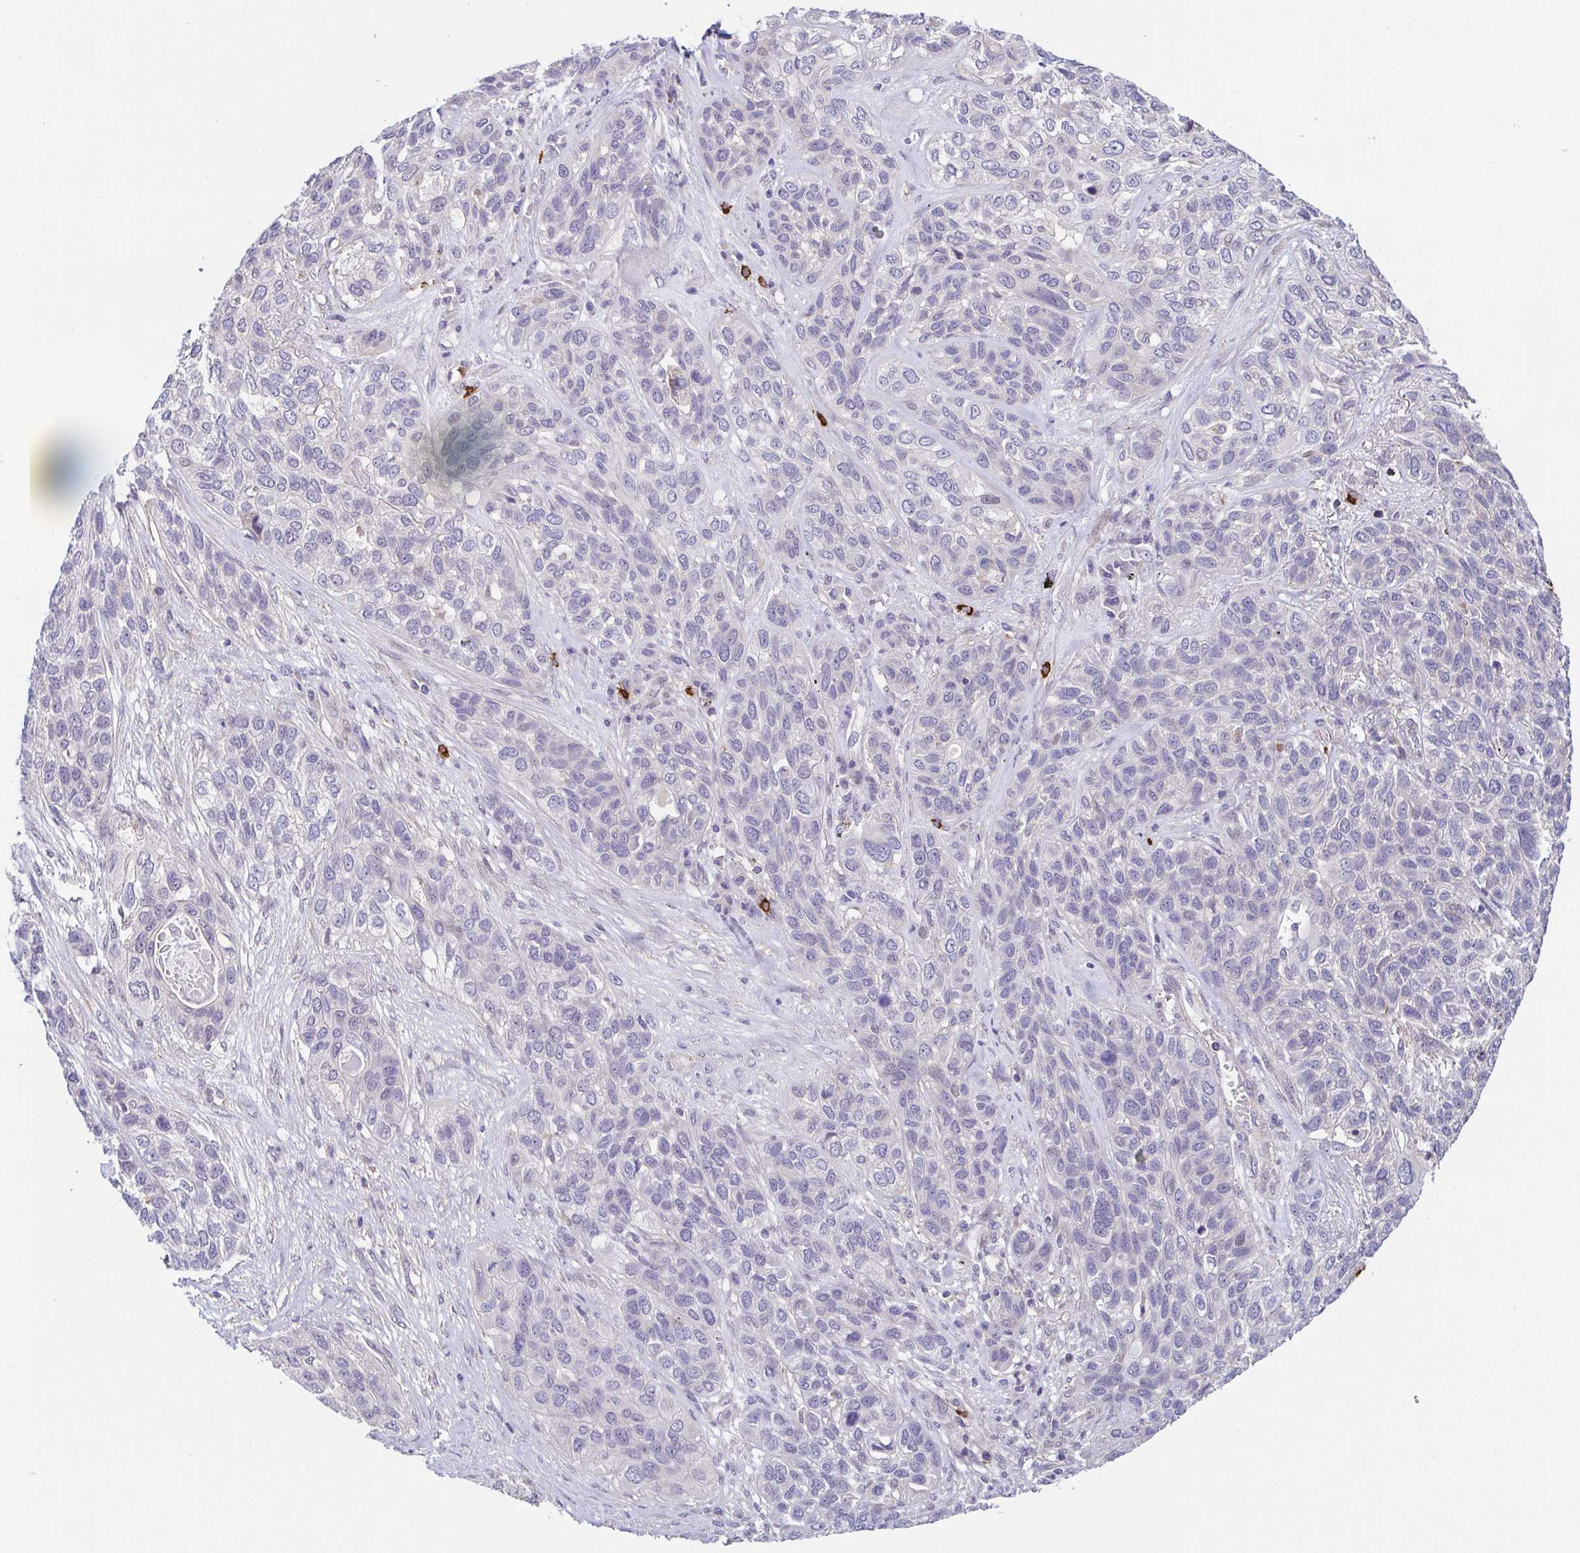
{"staining": {"intensity": "negative", "quantity": "none", "location": "none"}, "tissue": "lung cancer", "cell_type": "Tumor cells", "image_type": "cancer", "snomed": [{"axis": "morphology", "description": "Squamous cell carcinoma, NOS"}, {"axis": "topography", "description": "Lung"}], "caption": "Tumor cells are negative for brown protein staining in lung cancer (squamous cell carcinoma).", "gene": "PREPL", "patient": {"sex": "female", "age": 70}}